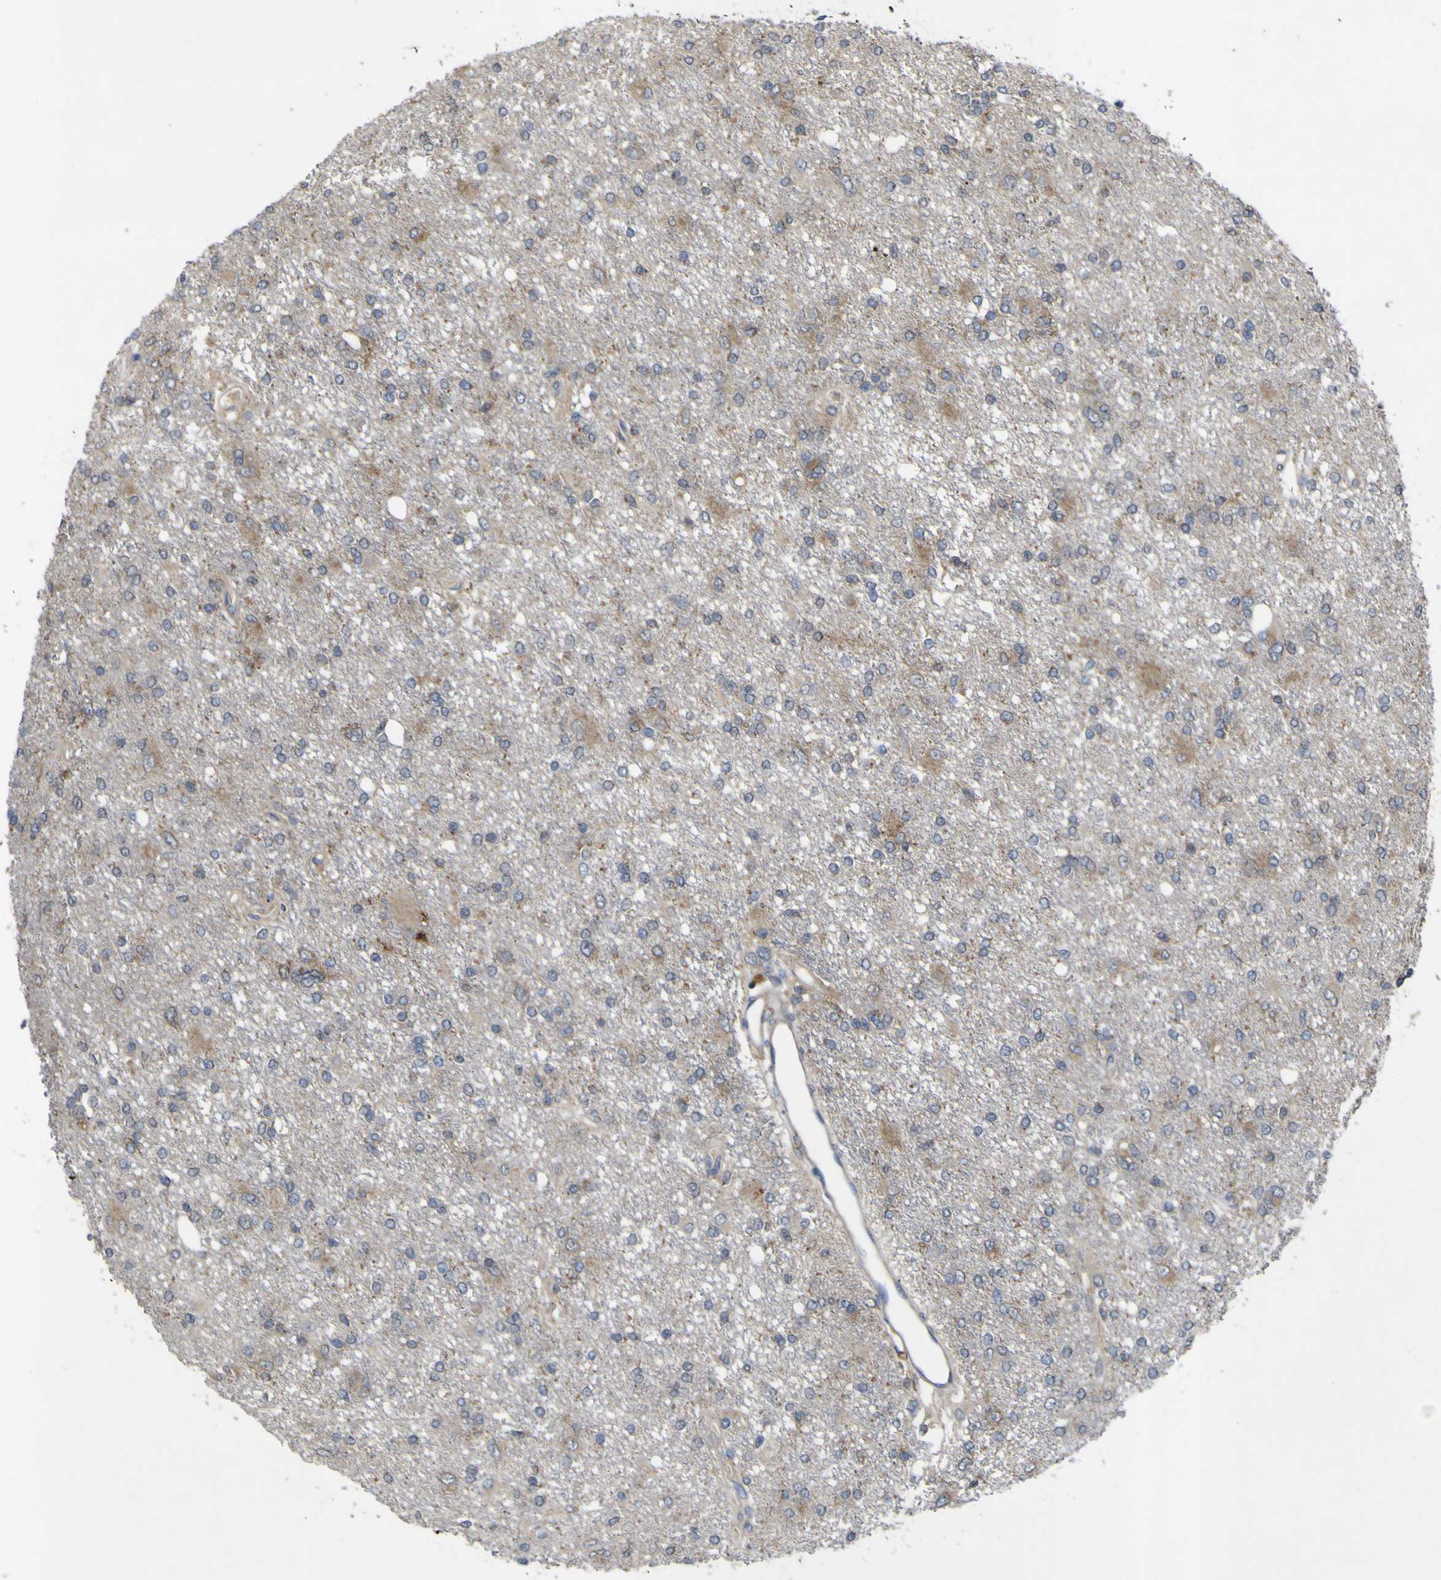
{"staining": {"intensity": "weak", "quantity": "<25%", "location": "cytoplasmic/membranous"}, "tissue": "glioma", "cell_type": "Tumor cells", "image_type": "cancer", "snomed": [{"axis": "morphology", "description": "Glioma, malignant, High grade"}, {"axis": "topography", "description": "Brain"}], "caption": "Immunohistochemistry of human glioma reveals no expression in tumor cells.", "gene": "IRAK2", "patient": {"sex": "female", "age": 59}}